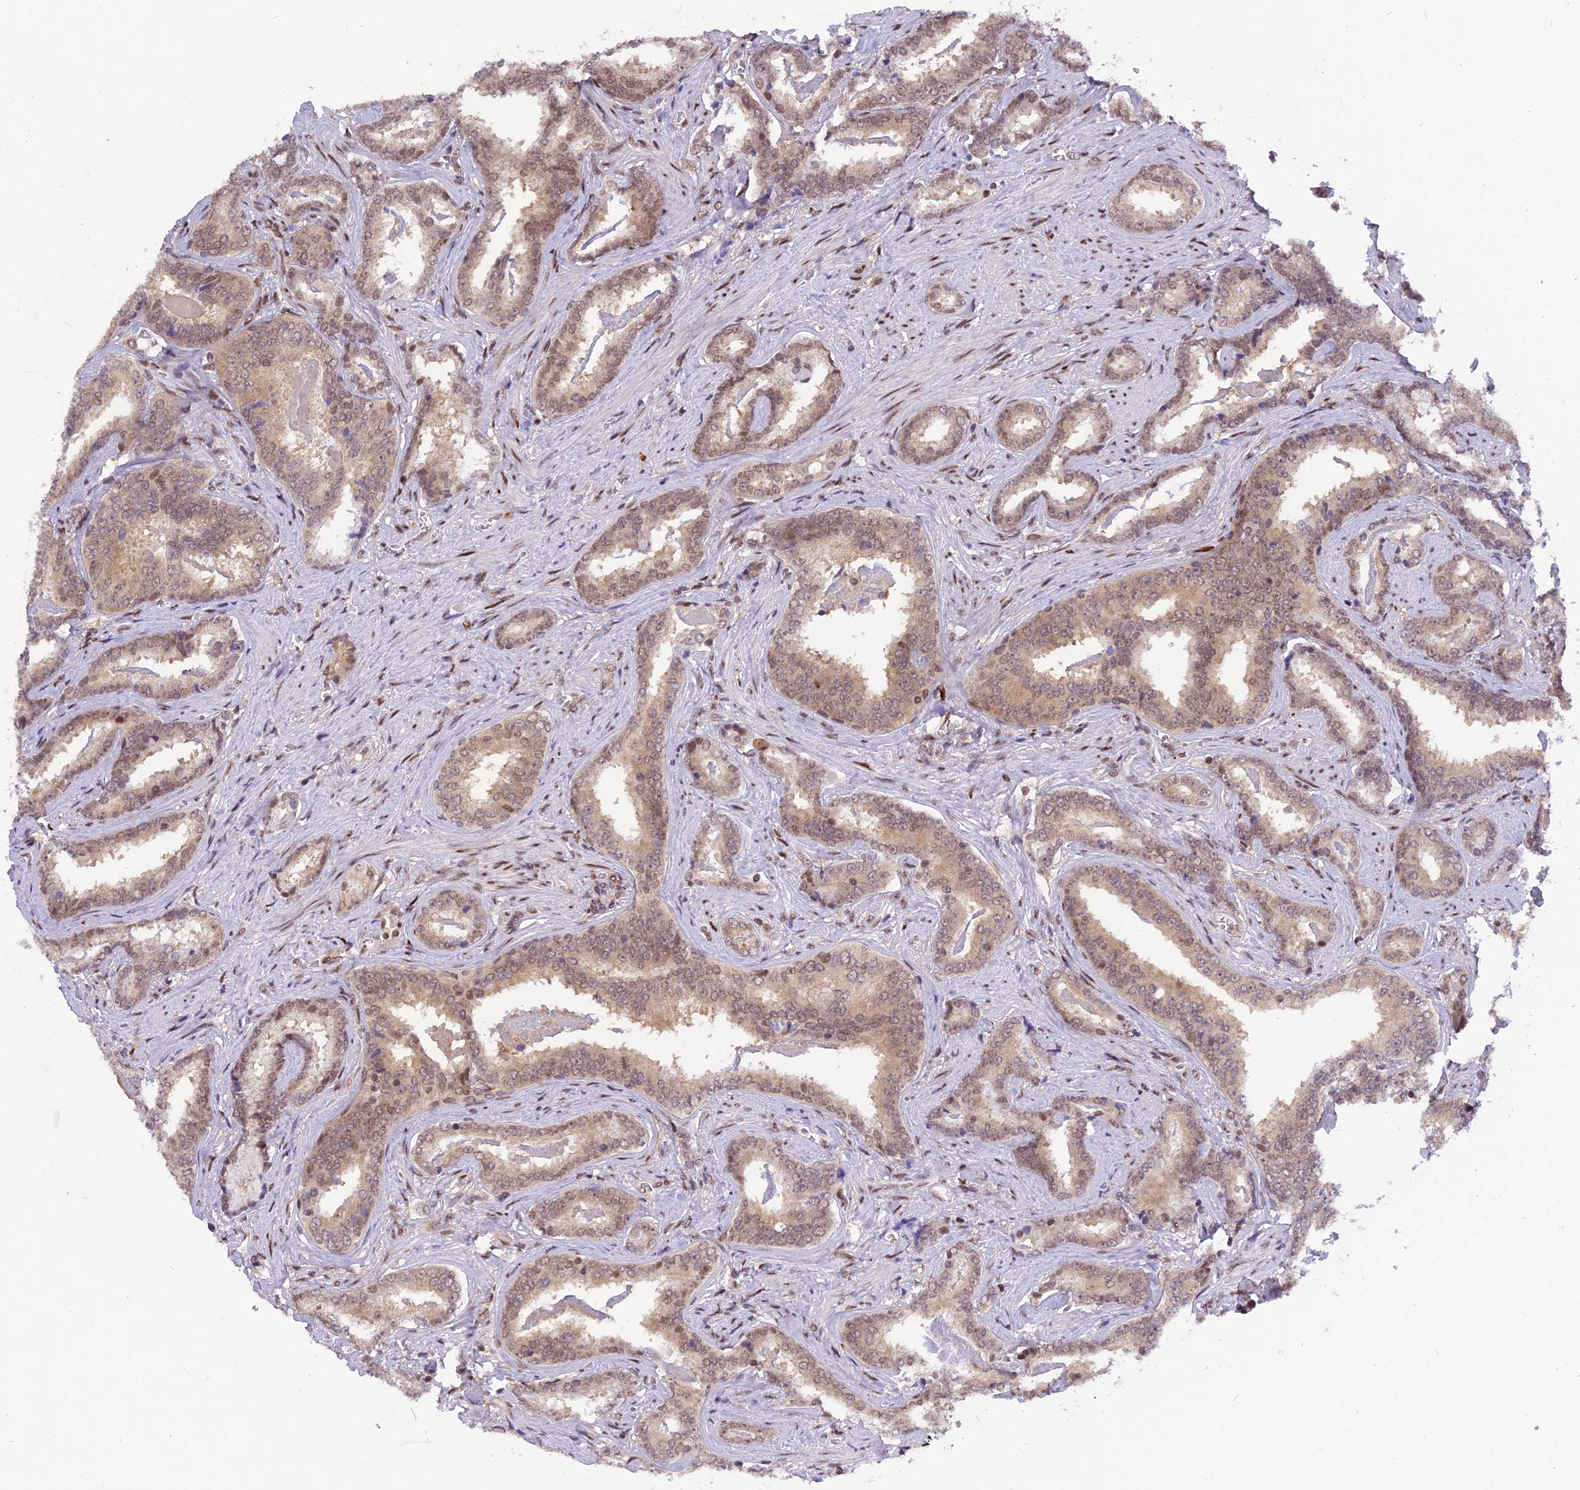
{"staining": {"intensity": "weak", "quantity": ">75%", "location": "cytoplasmic/membranous,nuclear"}, "tissue": "prostate cancer", "cell_type": "Tumor cells", "image_type": "cancer", "snomed": [{"axis": "morphology", "description": "Adenocarcinoma, High grade"}, {"axis": "topography", "description": "Prostate"}], "caption": "Protein staining reveals weak cytoplasmic/membranous and nuclear staining in about >75% of tumor cells in prostate cancer. (DAB IHC, brown staining for protein, blue staining for nuclei).", "gene": "RABGGTA", "patient": {"sex": "male", "age": 67}}